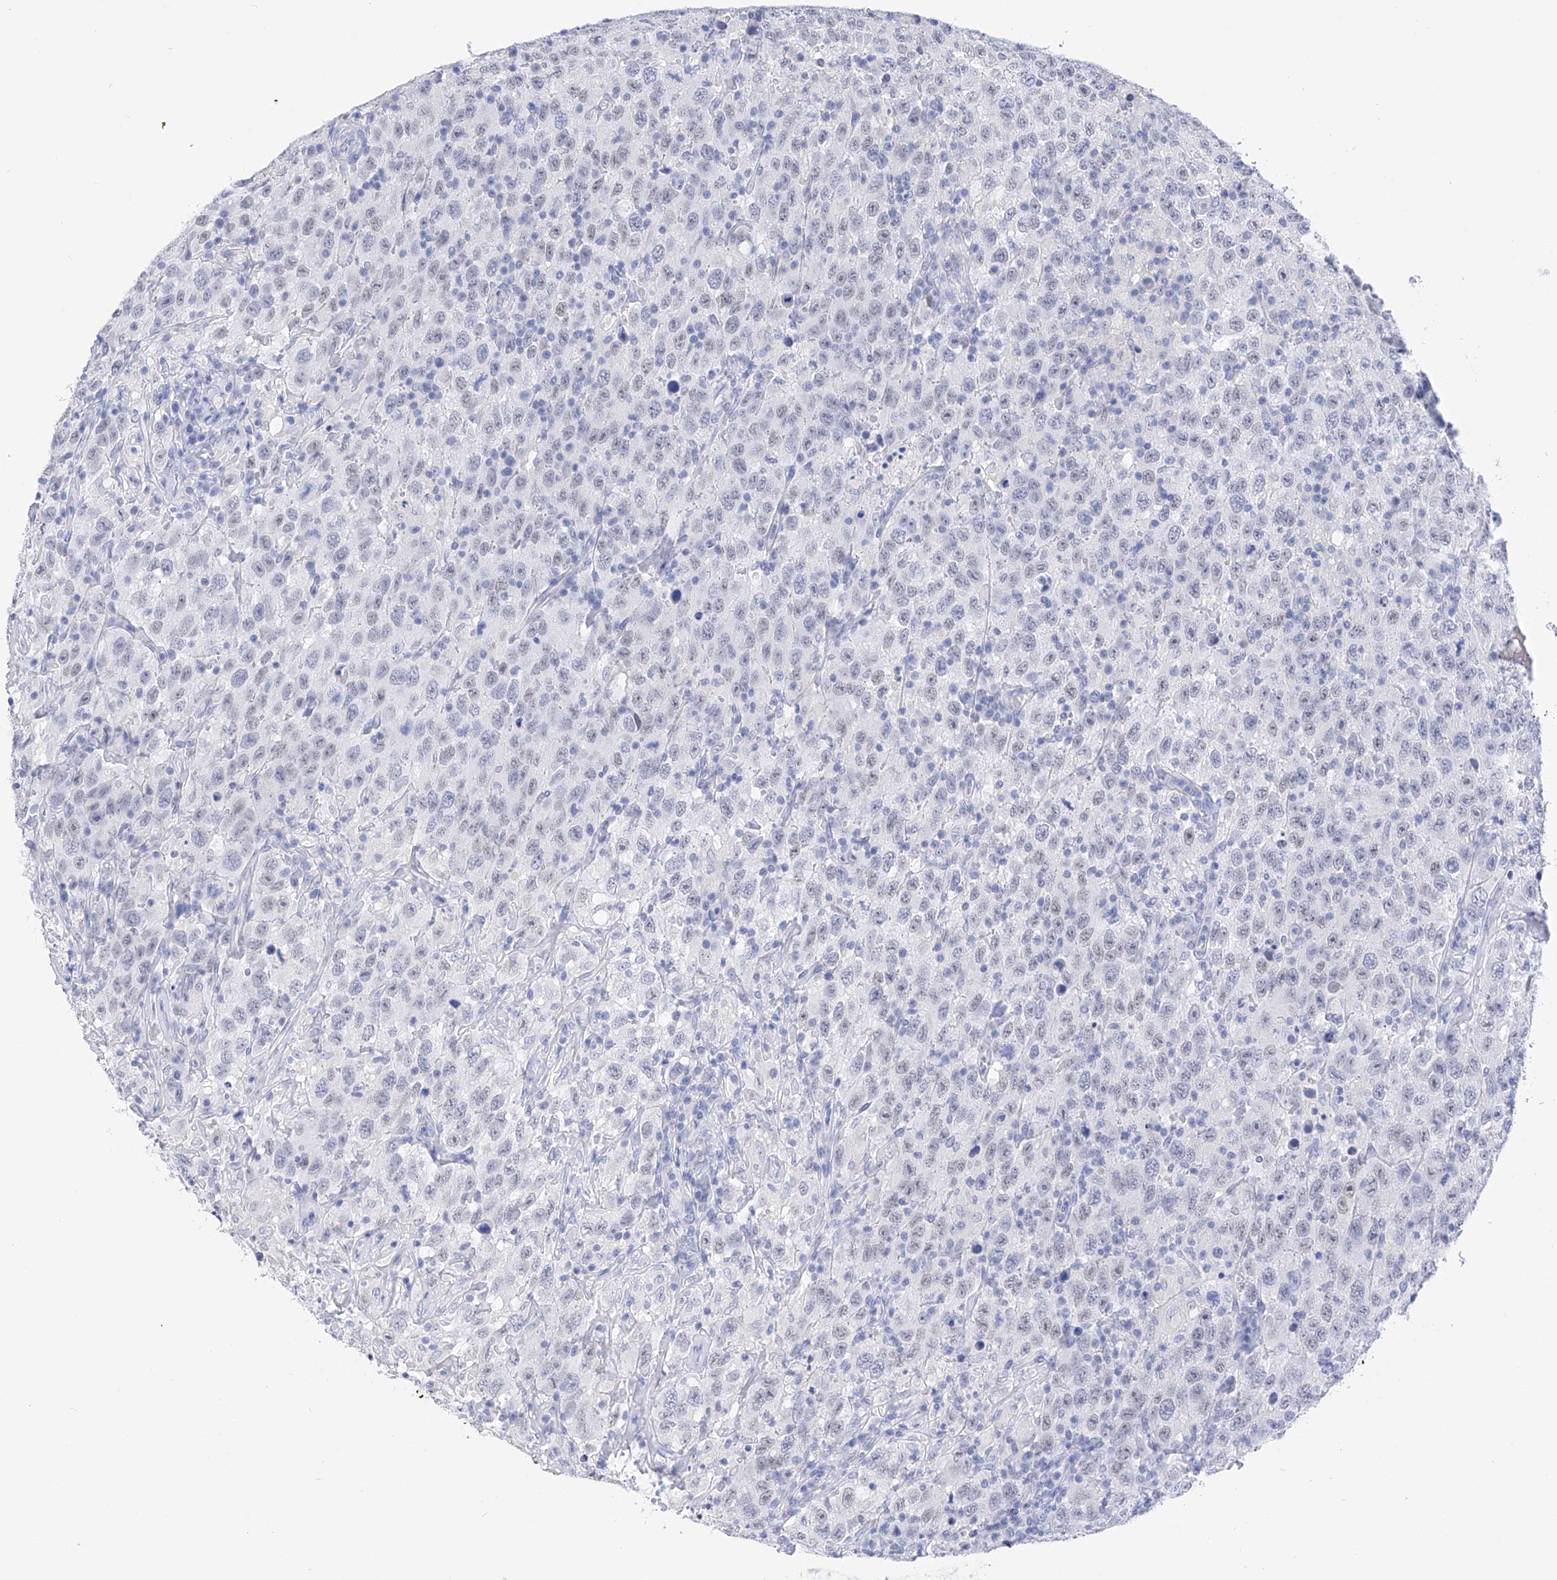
{"staining": {"intensity": "weak", "quantity": "<25%", "location": "nuclear"}, "tissue": "testis cancer", "cell_type": "Tumor cells", "image_type": "cancer", "snomed": [{"axis": "morphology", "description": "Seminoma, NOS"}, {"axis": "topography", "description": "Testis"}], "caption": "Tumor cells show no significant protein positivity in testis cancer (seminoma).", "gene": "FLG", "patient": {"sex": "male", "age": 65}}